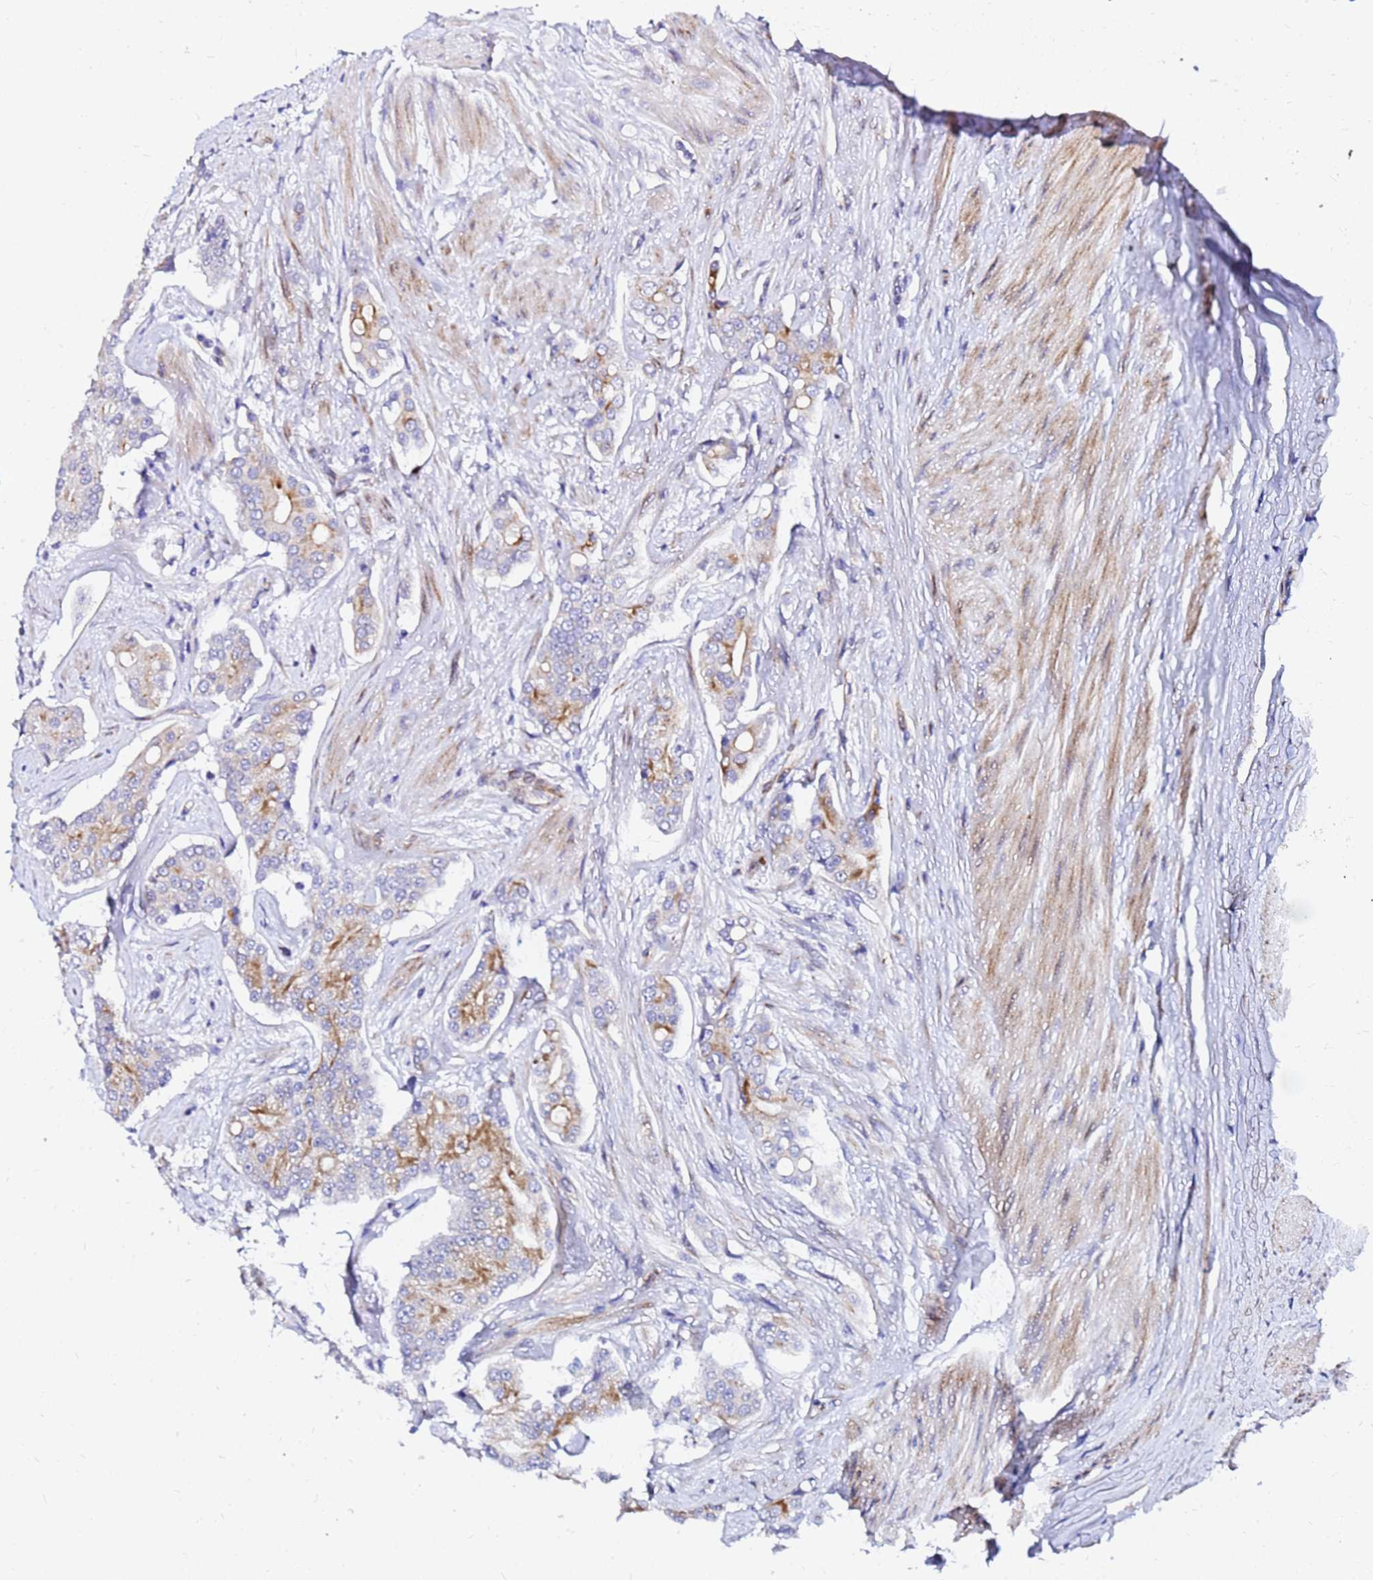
{"staining": {"intensity": "strong", "quantity": "25%-75%", "location": "cytoplasmic/membranous"}, "tissue": "prostate cancer", "cell_type": "Tumor cells", "image_type": "cancer", "snomed": [{"axis": "morphology", "description": "Adenocarcinoma, High grade"}, {"axis": "topography", "description": "Prostate"}], "caption": "Protein staining reveals strong cytoplasmic/membranous positivity in about 25%-75% of tumor cells in prostate cancer. (IHC, brightfield microscopy, high magnification).", "gene": "TUBA8", "patient": {"sex": "male", "age": 71}}